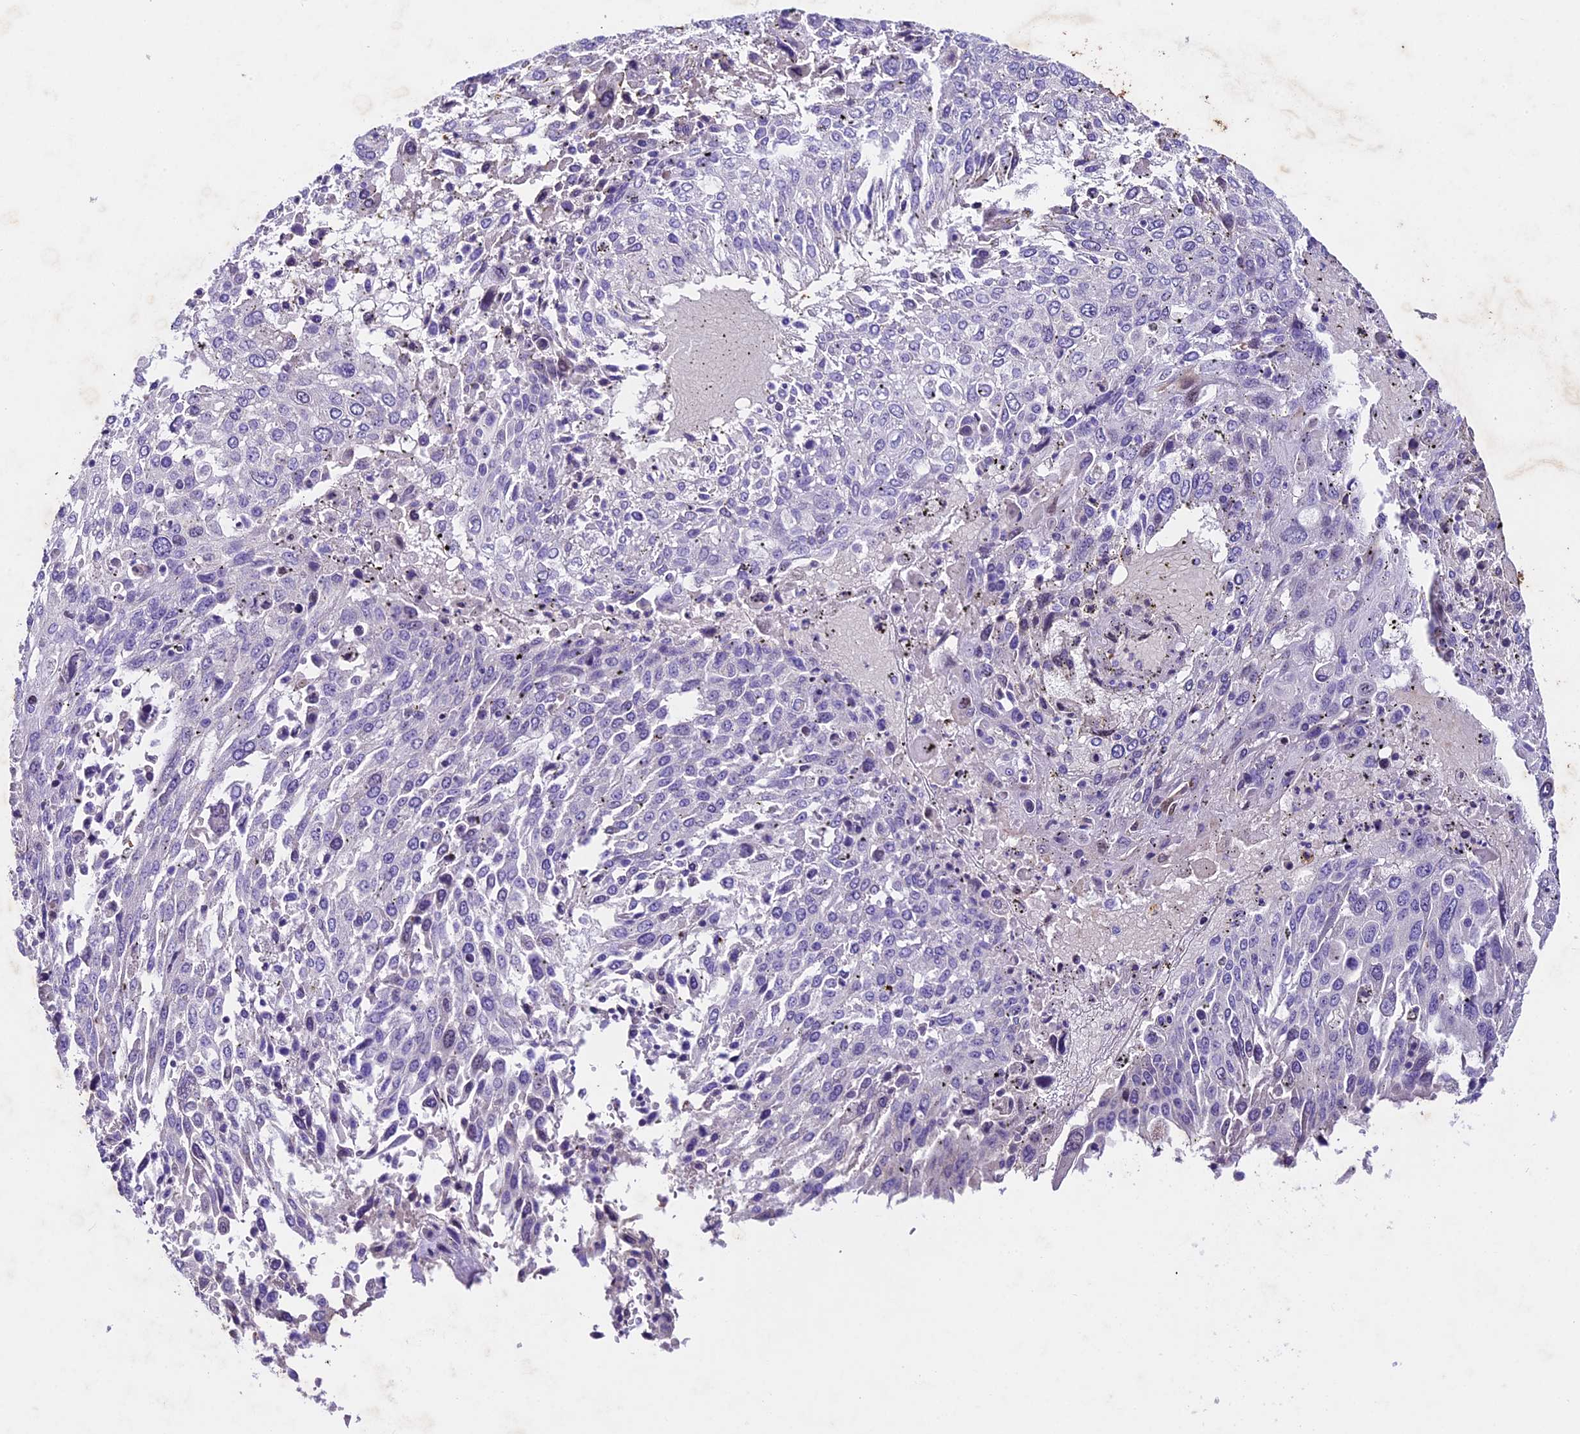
{"staining": {"intensity": "negative", "quantity": "none", "location": "none"}, "tissue": "lung cancer", "cell_type": "Tumor cells", "image_type": "cancer", "snomed": [{"axis": "morphology", "description": "Squamous cell carcinoma, NOS"}, {"axis": "topography", "description": "Lung"}], "caption": "High magnification brightfield microscopy of squamous cell carcinoma (lung) stained with DAB (3,3'-diaminobenzidine) (brown) and counterstained with hematoxylin (blue): tumor cells show no significant positivity.", "gene": "IFT140", "patient": {"sex": "male", "age": 65}}